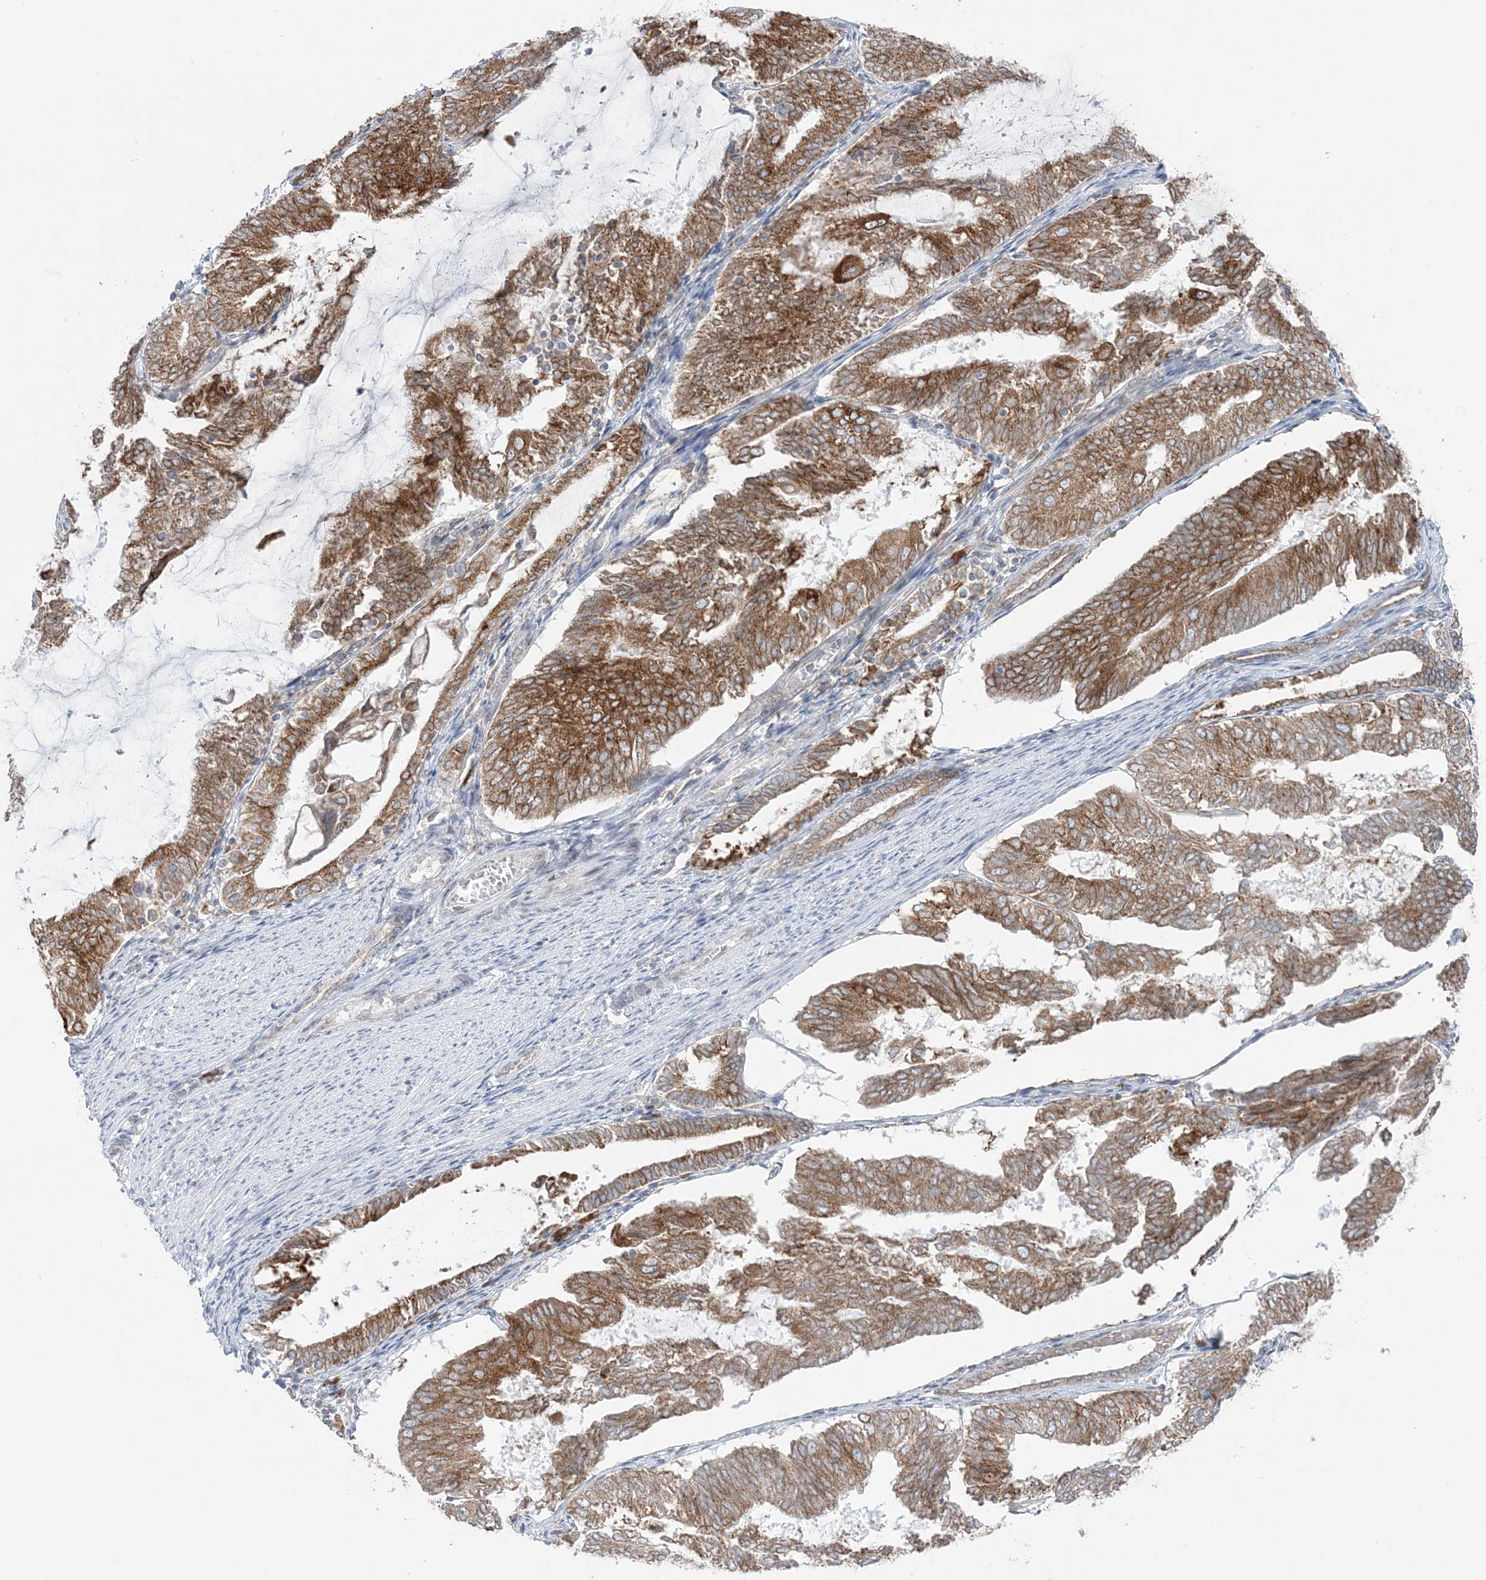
{"staining": {"intensity": "moderate", "quantity": ">75%", "location": "cytoplasmic/membranous"}, "tissue": "endometrial cancer", "cell_type": "Tumor cells", "image_type": "cancer", "snomed": [{"axis": "morphology", "description": "Adenocarcinoma, NOS"}, {"axis": "topography", "description": "Endometrium"}], "caption": "Moderate cytoplasmic/membranous staining for a protein is seen in approximately >75% of tumor cells of endometrial adenocarcinoma using immunohistochemistry.", "gene": "TMED10", "patient": {"sex": "female", "age": 81}}